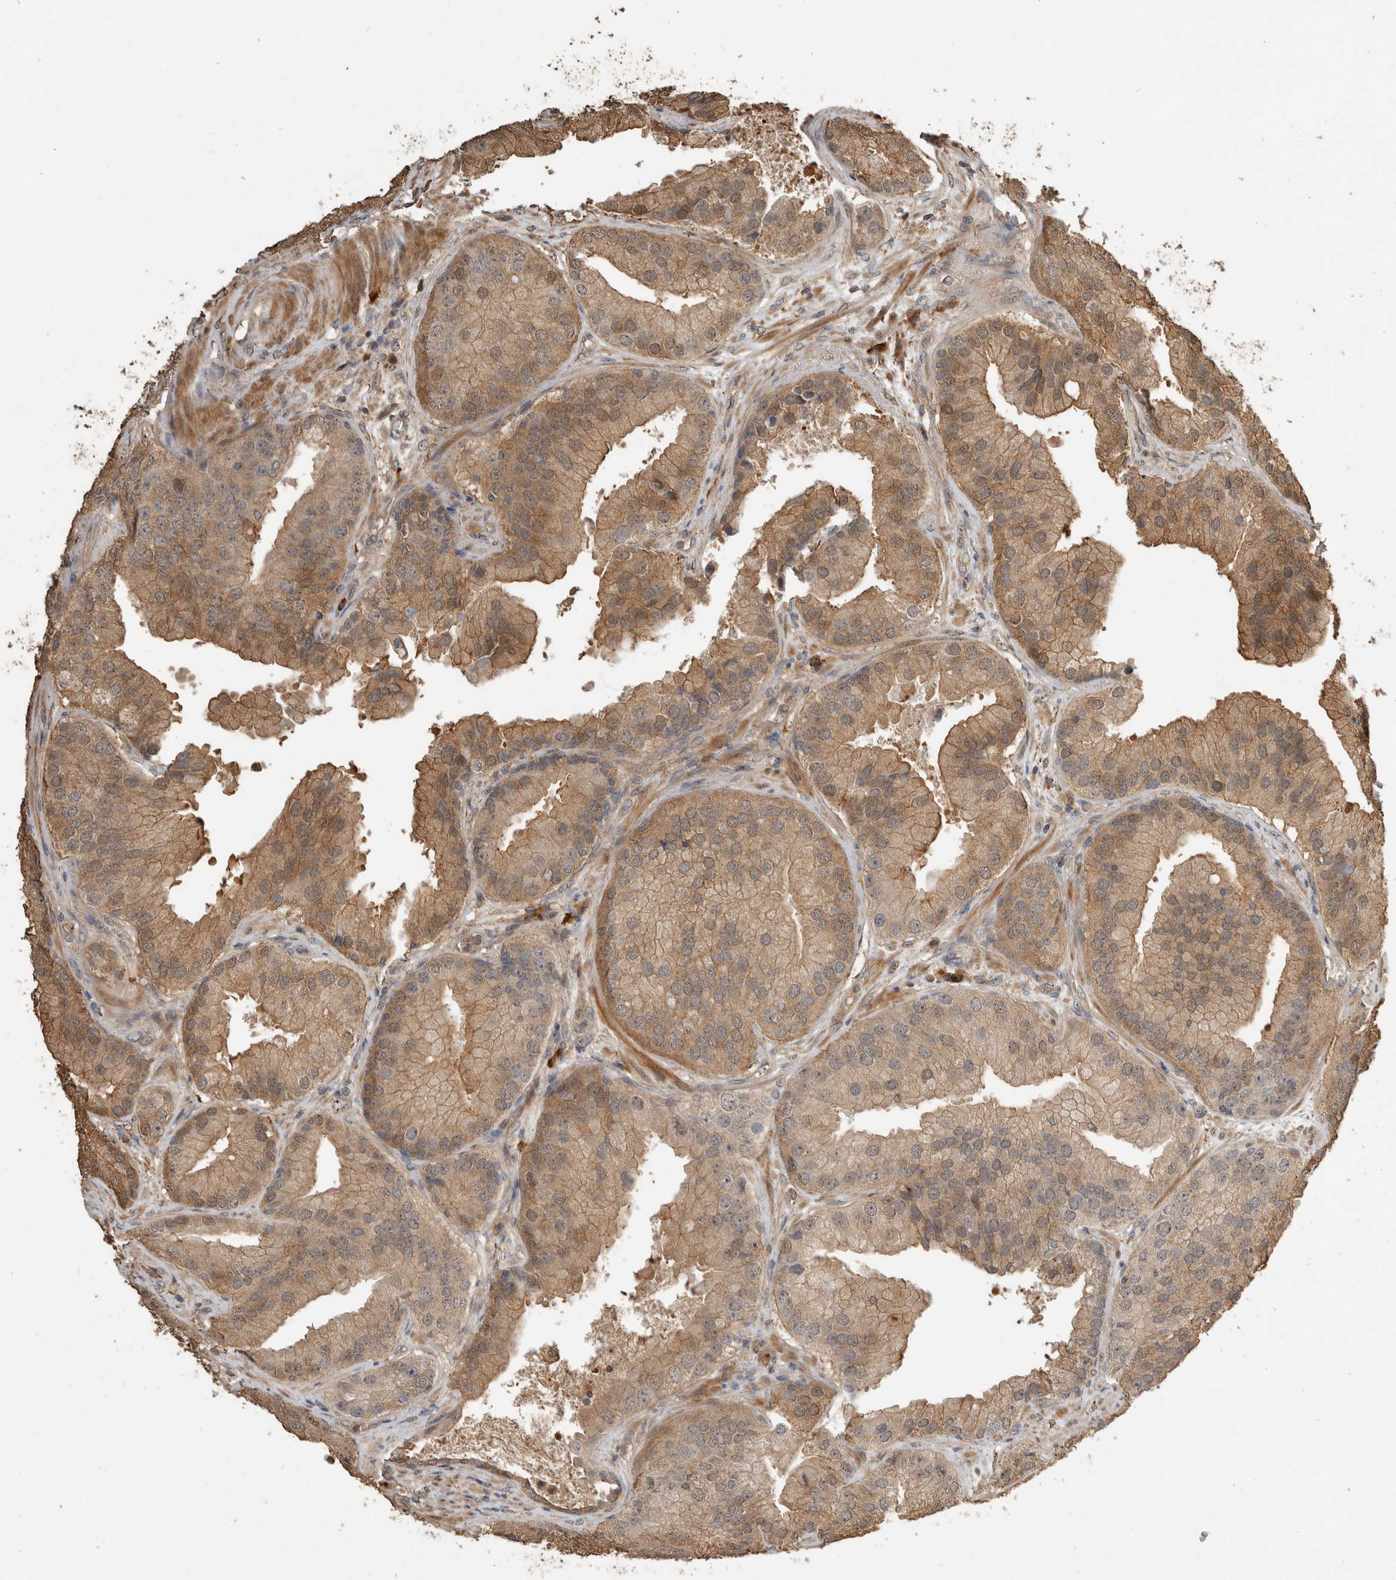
{"staining": {"intensity": "moderate", "quantity": ">75%", "location": "cytoplasmic/membranous"}, "tissue": "prostate cancer", "cell_type": "Tumor cells", "image_type": "cancer", "snomed": [{"axis": "morphology", "description": "Adenocarcinoma, High grade"}, {"axis": "topography", "description": "Prostate"}], "caption": "Immunohistochemical staining of prostate cancer (high-grade adenocarcinoma) reveals medium levels of moderate cytoplasmic/membranous expression in about >75% of tumor cells. (brown staining indicates protein expression, while blue staining denotes nuclei).", "gene": "RHPN1", "patient": {"sex": "male", "age": 70}}